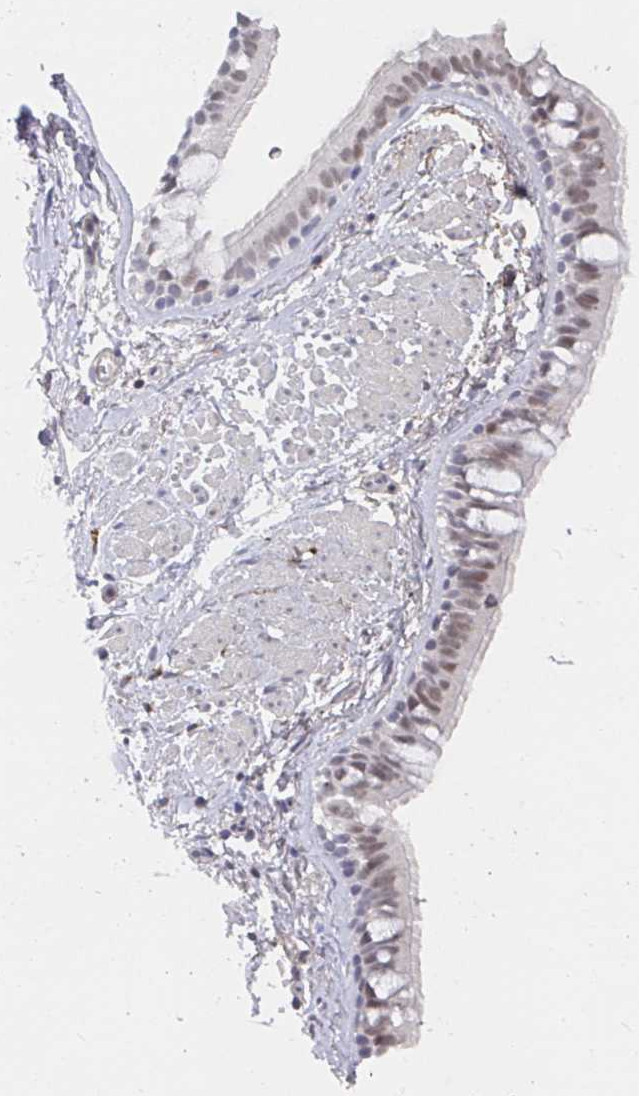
{"staining": {"intensity": "weak", "quantity": "25%-75%", "location": "nuclear"}, "tissue": "bronchus", "cell_type": "Respiratory epithelial cells", "image_type": "normal", "snomed": [{"axis": "morphology", "description": "Normal tissue, NOS"}, {"axis": "topography", "description": "Lymph node"}, {"axis": "topography", "description": "Cartilage tissue"}, {"axis": "topography", "description": "Bronchus"}], "caption": "IHC micrograph of unremarkable bronchus stained for a protein (brown), which displays low levels of weak nuclear staining in about 25%-75% of respiratory epithelial cells.", "gene": "RCOR1", "patient": {"sex": "female", "age": 70}}